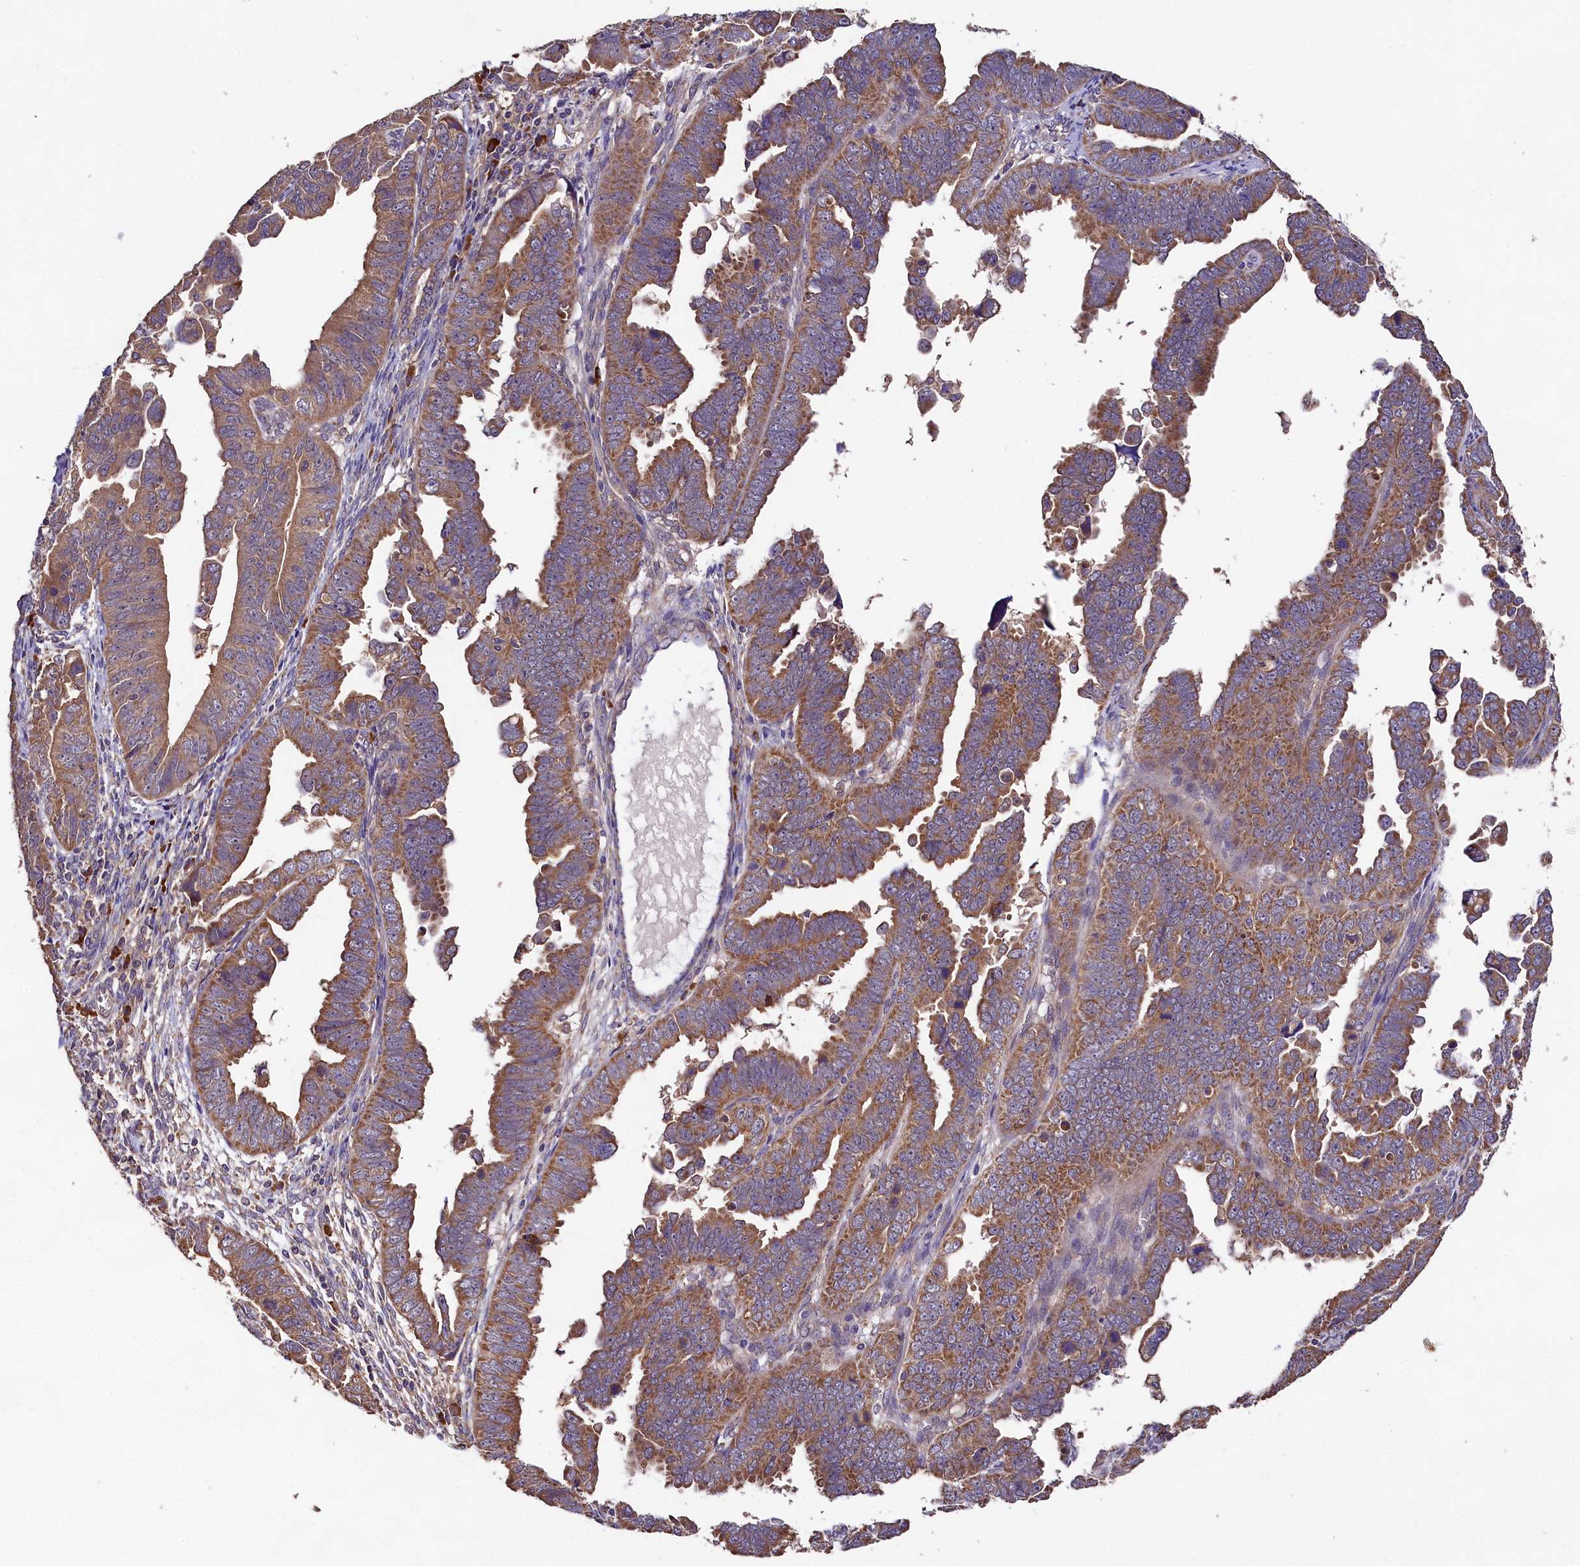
{"staining": {"intensity": "moderate", "quantity": ">75%", "location": "cytoplasmic/membranous"}, "tissue": "endometrial cancer", "cell_type": "Tumor cells", "image_type": "cancer", "snomed": [{"axis": "morphology", "description": "Adenocarcinoma, NOS"}, {"axis": "topography", "description": "Endometrium"}], "caption": "The image reveals a brown stain indicating the presence of a protein in the cytoplasmic/membranous of tumor cells in endometrial cancer.", "gene": "ENKD1", "patient": {"sex": "female", "age": 75}}